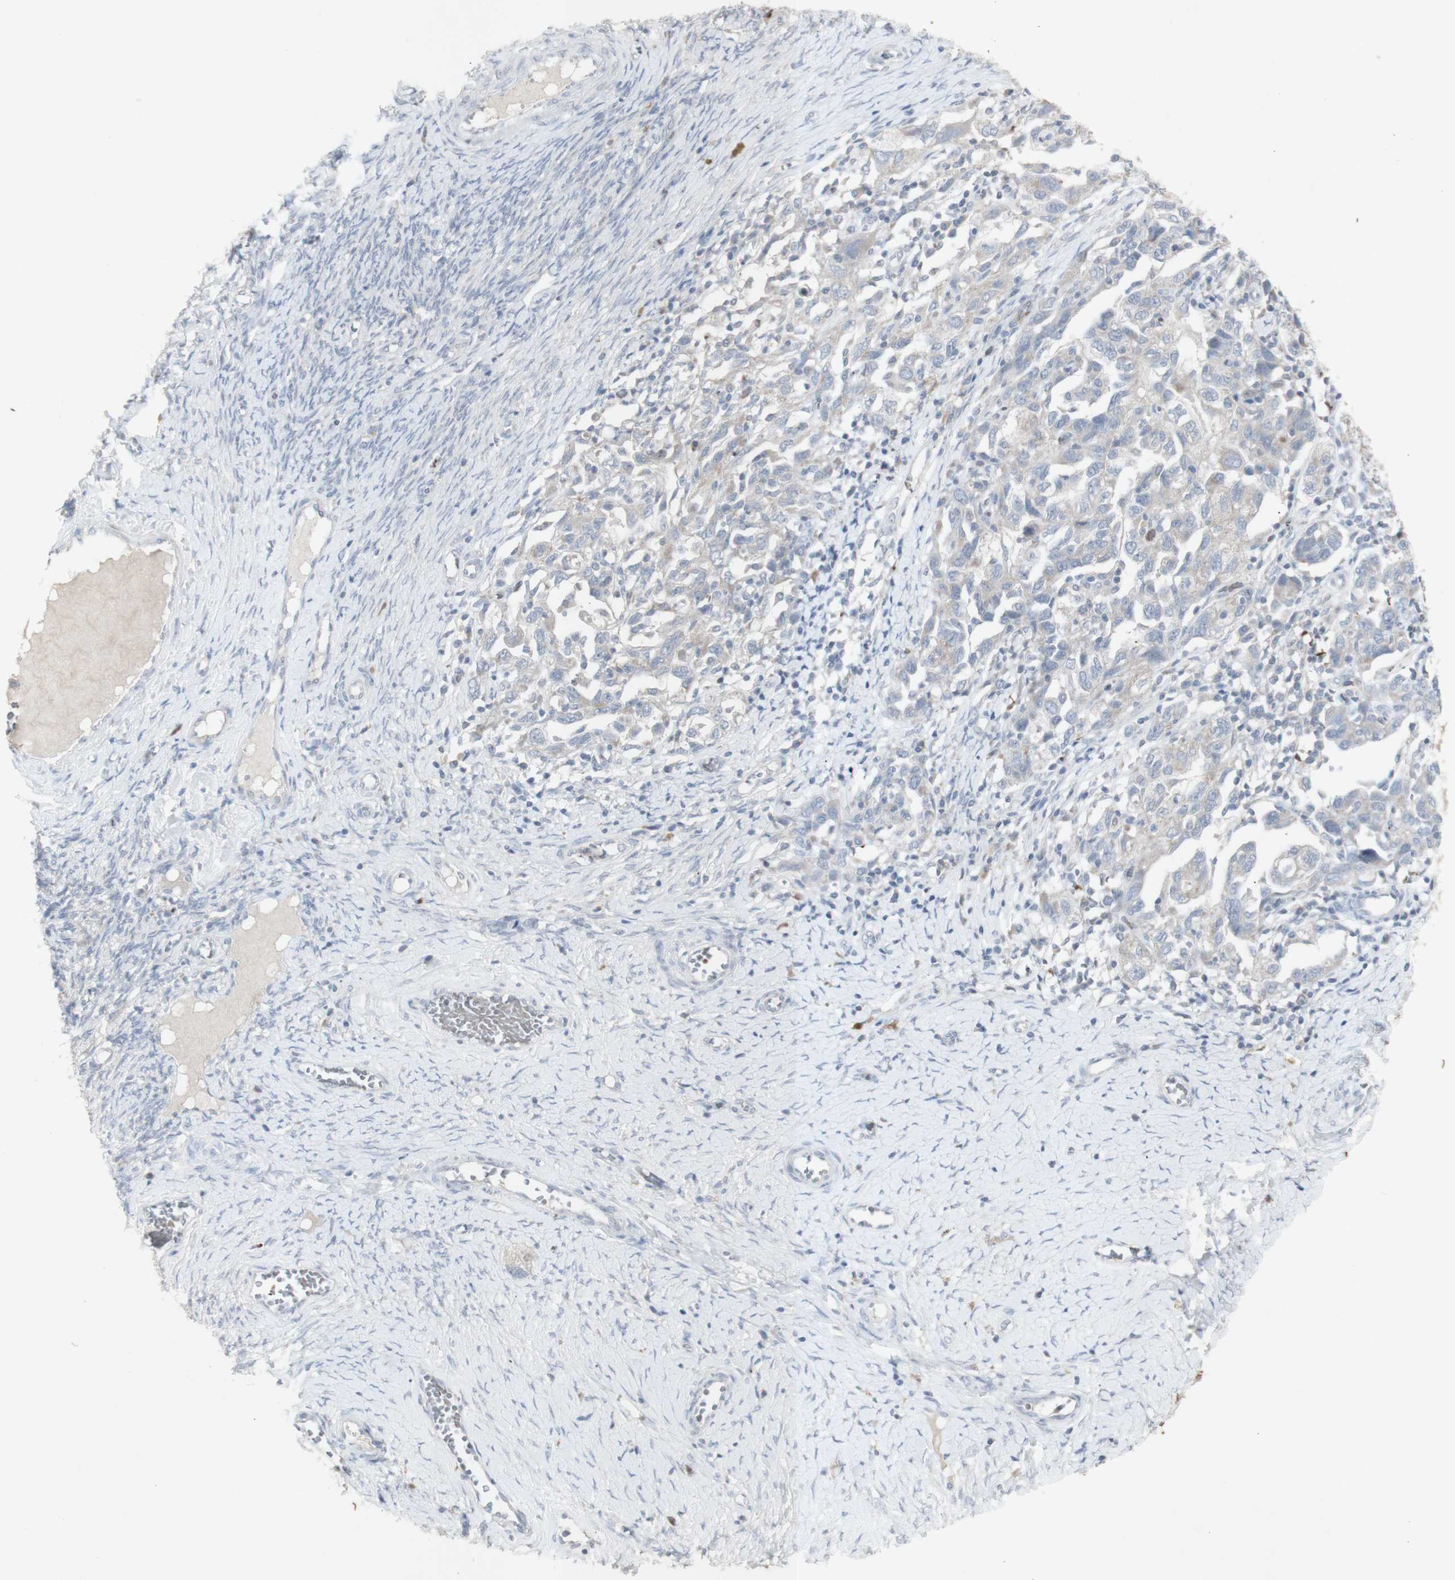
{"staining": {"intensity": "weak", "quantity": ">75%", "location": "cytoplasmic/membranous"}, "tissue": "ovarian cancer", "cell_type": "Tumor cells", "image_type": "cancer", "snomed": [{"axis": "morphology", "description": "Carcinoma, NOS"}, {"axis": "morphology", "description": "Cystadenocarcinoma, serous, NOS"}, {"axis": "topography", "description": "Ovary"}], "caption": "Immunohistochemistry (IHC) image of neoplastic tissue: carcinoma (ovarian) stained using immunohistochemistry (IHC) displays low levels of weak protein expression localized specifically in the cytoplasmic/membranous of tumor cells, appearing as a cytoplasmic/membranous brown color.", "gene": "INS", "patient": {"sex": "female", "age": 69}}